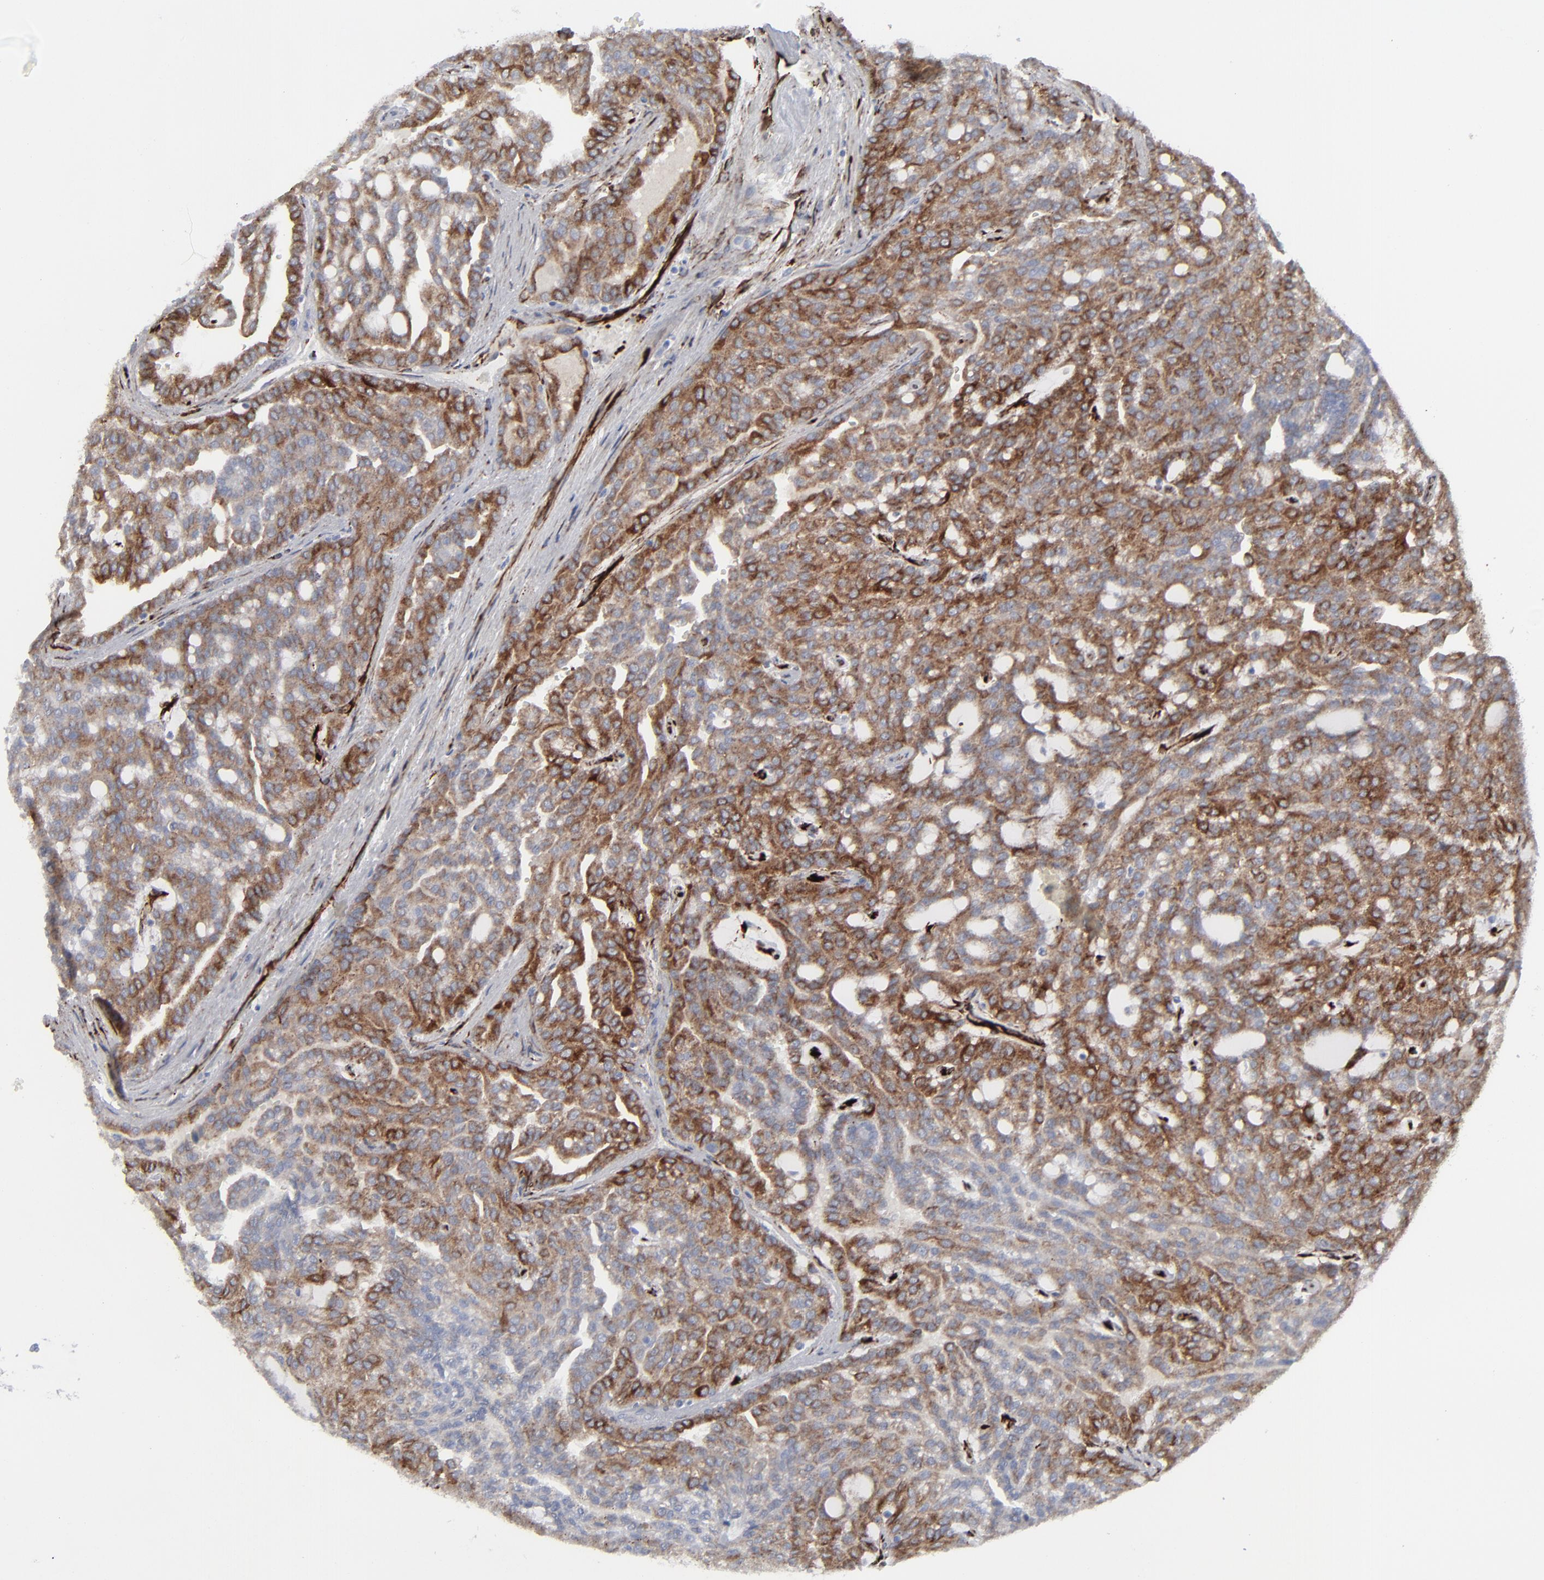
{"staining": {"intensity": "strong", "quantity": "25%-75%", "location": "cytoplasmic/membranous"}, "tissue": "renal cancer", "cell_type": "Tumor cells", "image_type": "cancer", "snomed": [{"axis": "morphology", "description": "Adenocarcinoma, NOS"}, {"axis": "topography", "description": "Kidney"}], "caption": "High-power microscopy captured an immunohistochemistry micrograph of renal cancer, revealing strong cytoplasmic/membranous positivity in approximately 25%-75% of tumor cells.", "gene": "SPARC", "patient": {"sex": "male", "age": 63}}